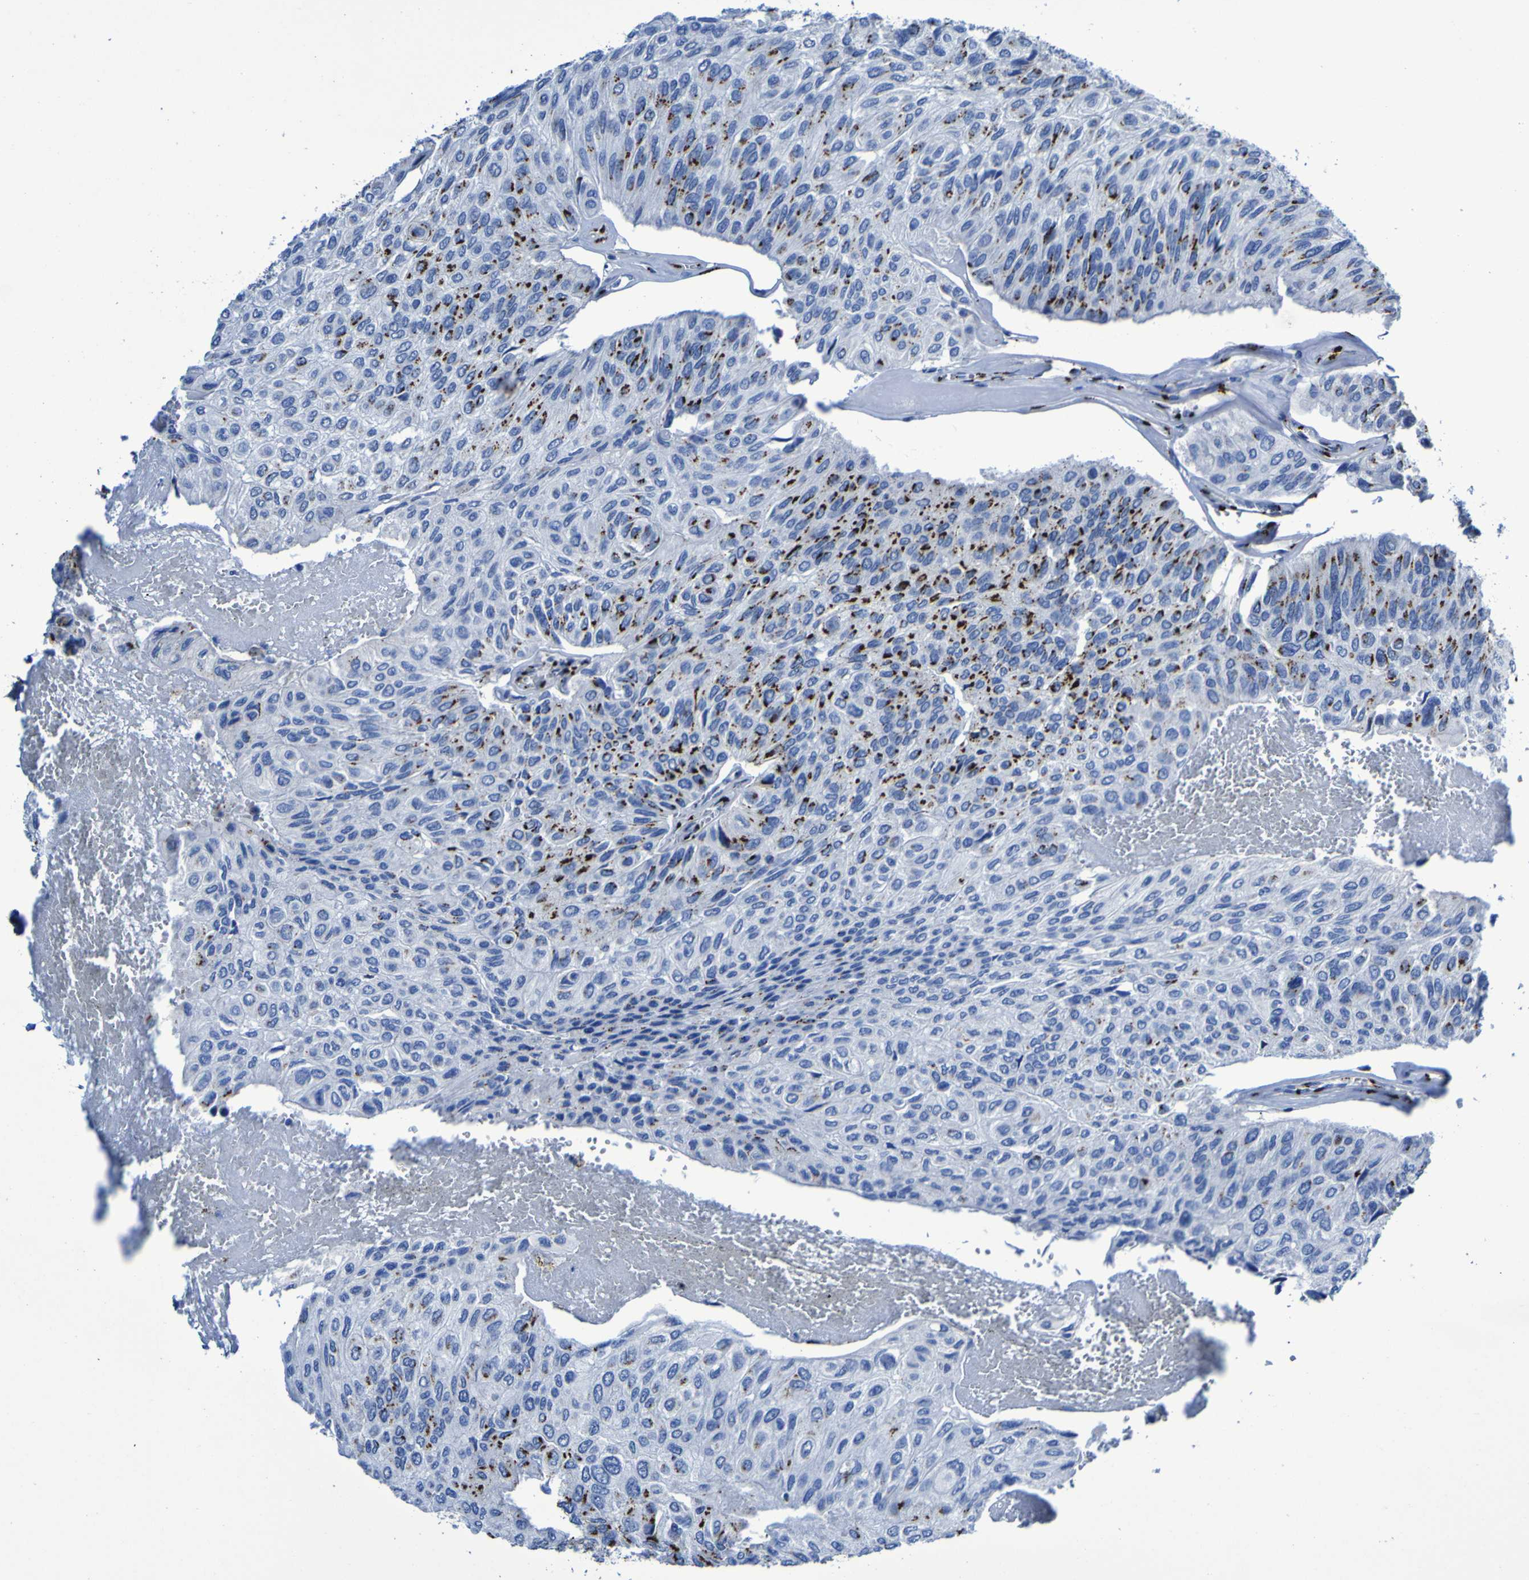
{"staining": {"intensity": "strong", "quantity": "25%-75%", "location": "cytoplasmic/membranous"}, "tissue": "urothelial cancer", "cell_type": "Tumor cells", "image_type": "cancer", "snomed": [{"axis": "morphology", "description": "Urothelial carcinoma, High grade"}, {"axis": "topography", "description": "Urinary bladder"}], "caption": "Urothelial cancer was stained to show a protein in brown. There is high levels of strong cytoplasmic/membranous positivity in about 25%-75% of tumor cells.", "gene": "GOLM1", "patient": {"sex": "male", "age": 66}}